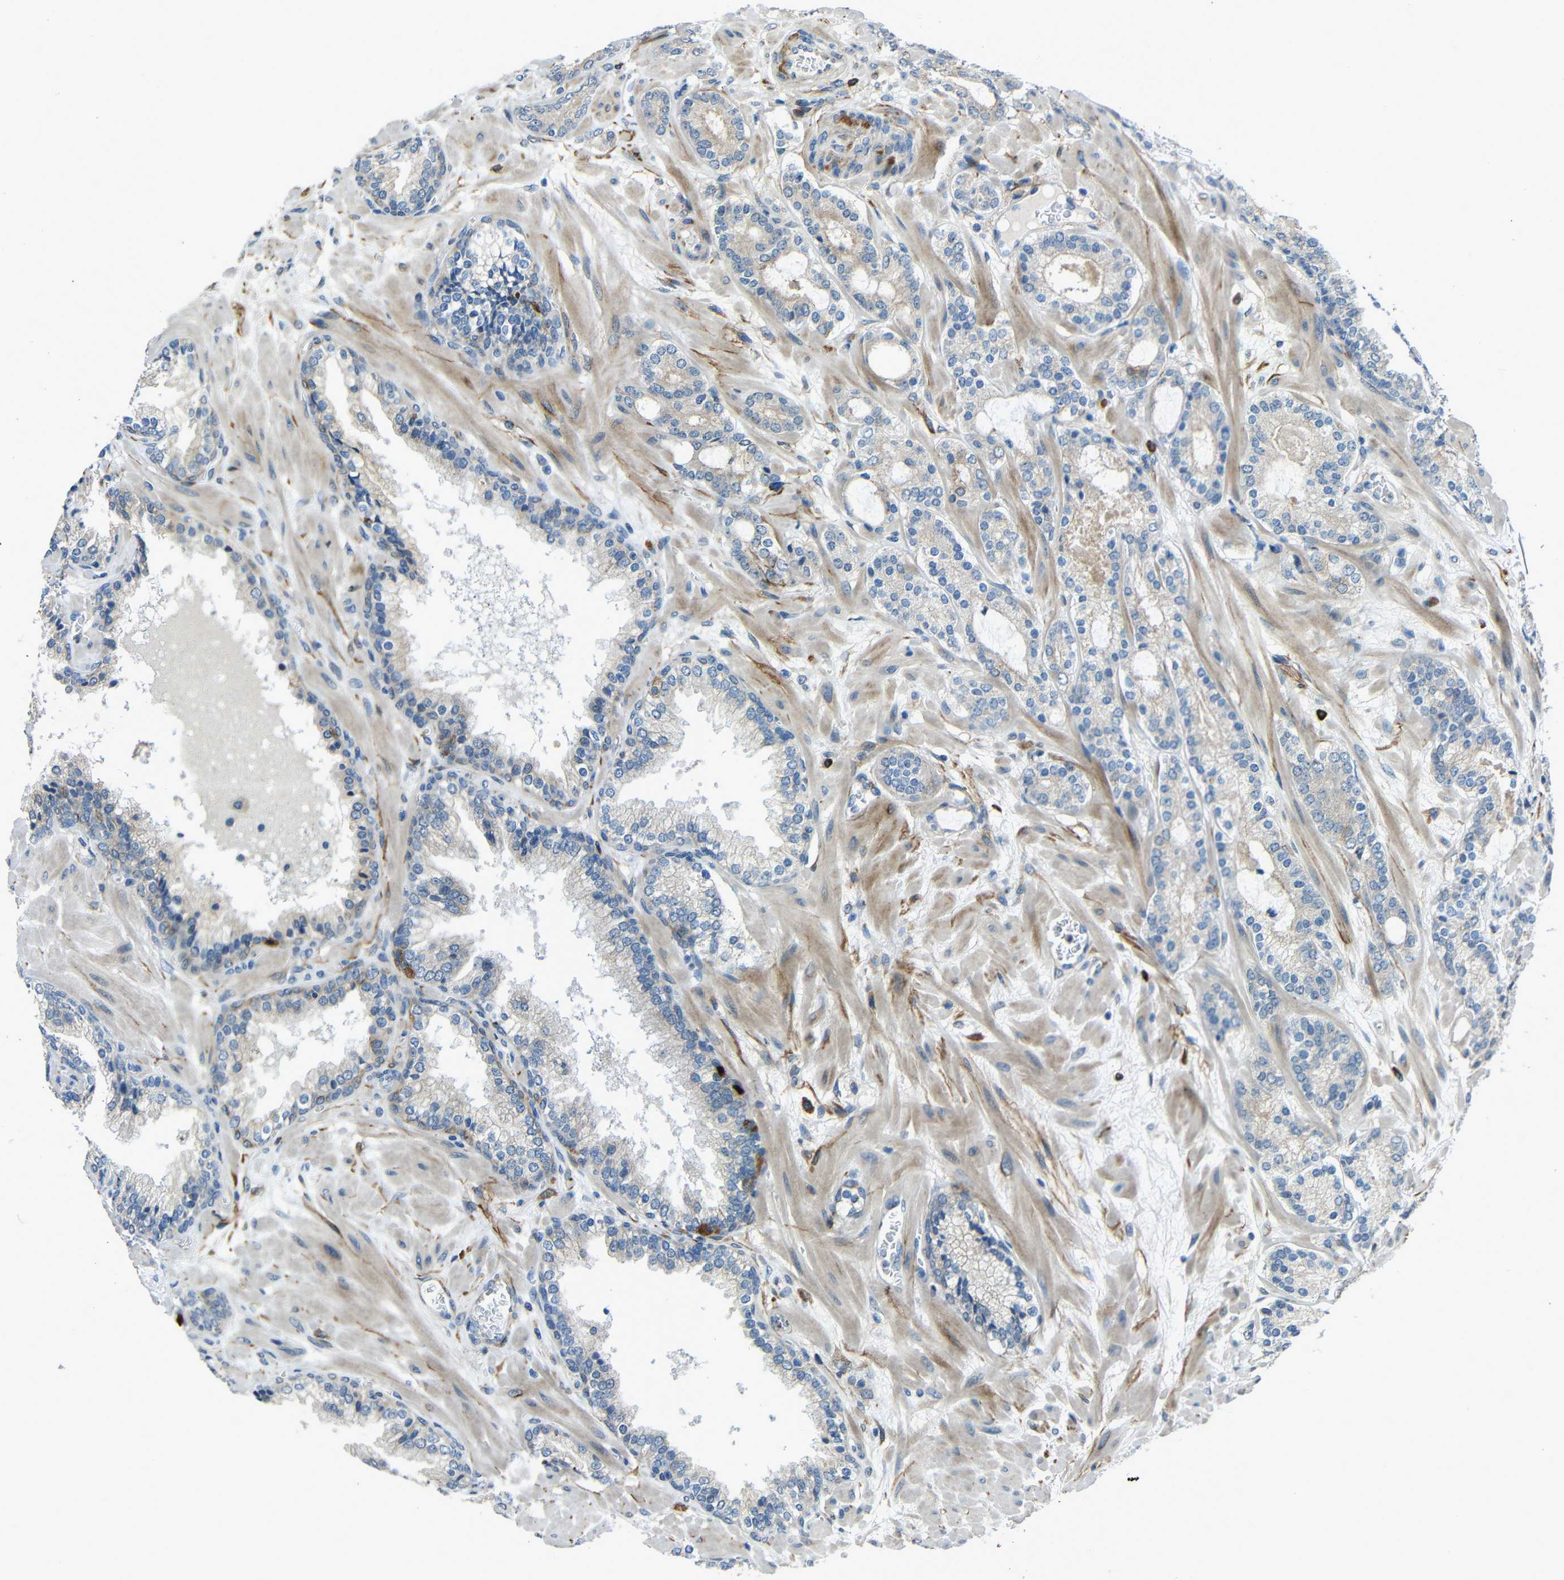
{"staining": {"intensity": "negative", "quantity": "none", "location": "none"}, "tissue": "prostate cancer", "cell_type": "Tumor cells", "image_type": "cancer", "snomed": [{"axis": "morphology", "description": "Adenocarcinoma, Low grade"}, {"axis": "topography", "description": "Prostate"}], "caption": "High power microscopy photomicrograph of an immunohistochemistry (IHC) image of low-grade adenocarcinoma (prostate), revealing no significant positivity in tumor cells.", "gene": "DCLK1", "patient": {"sex": "male", "age": 63}}